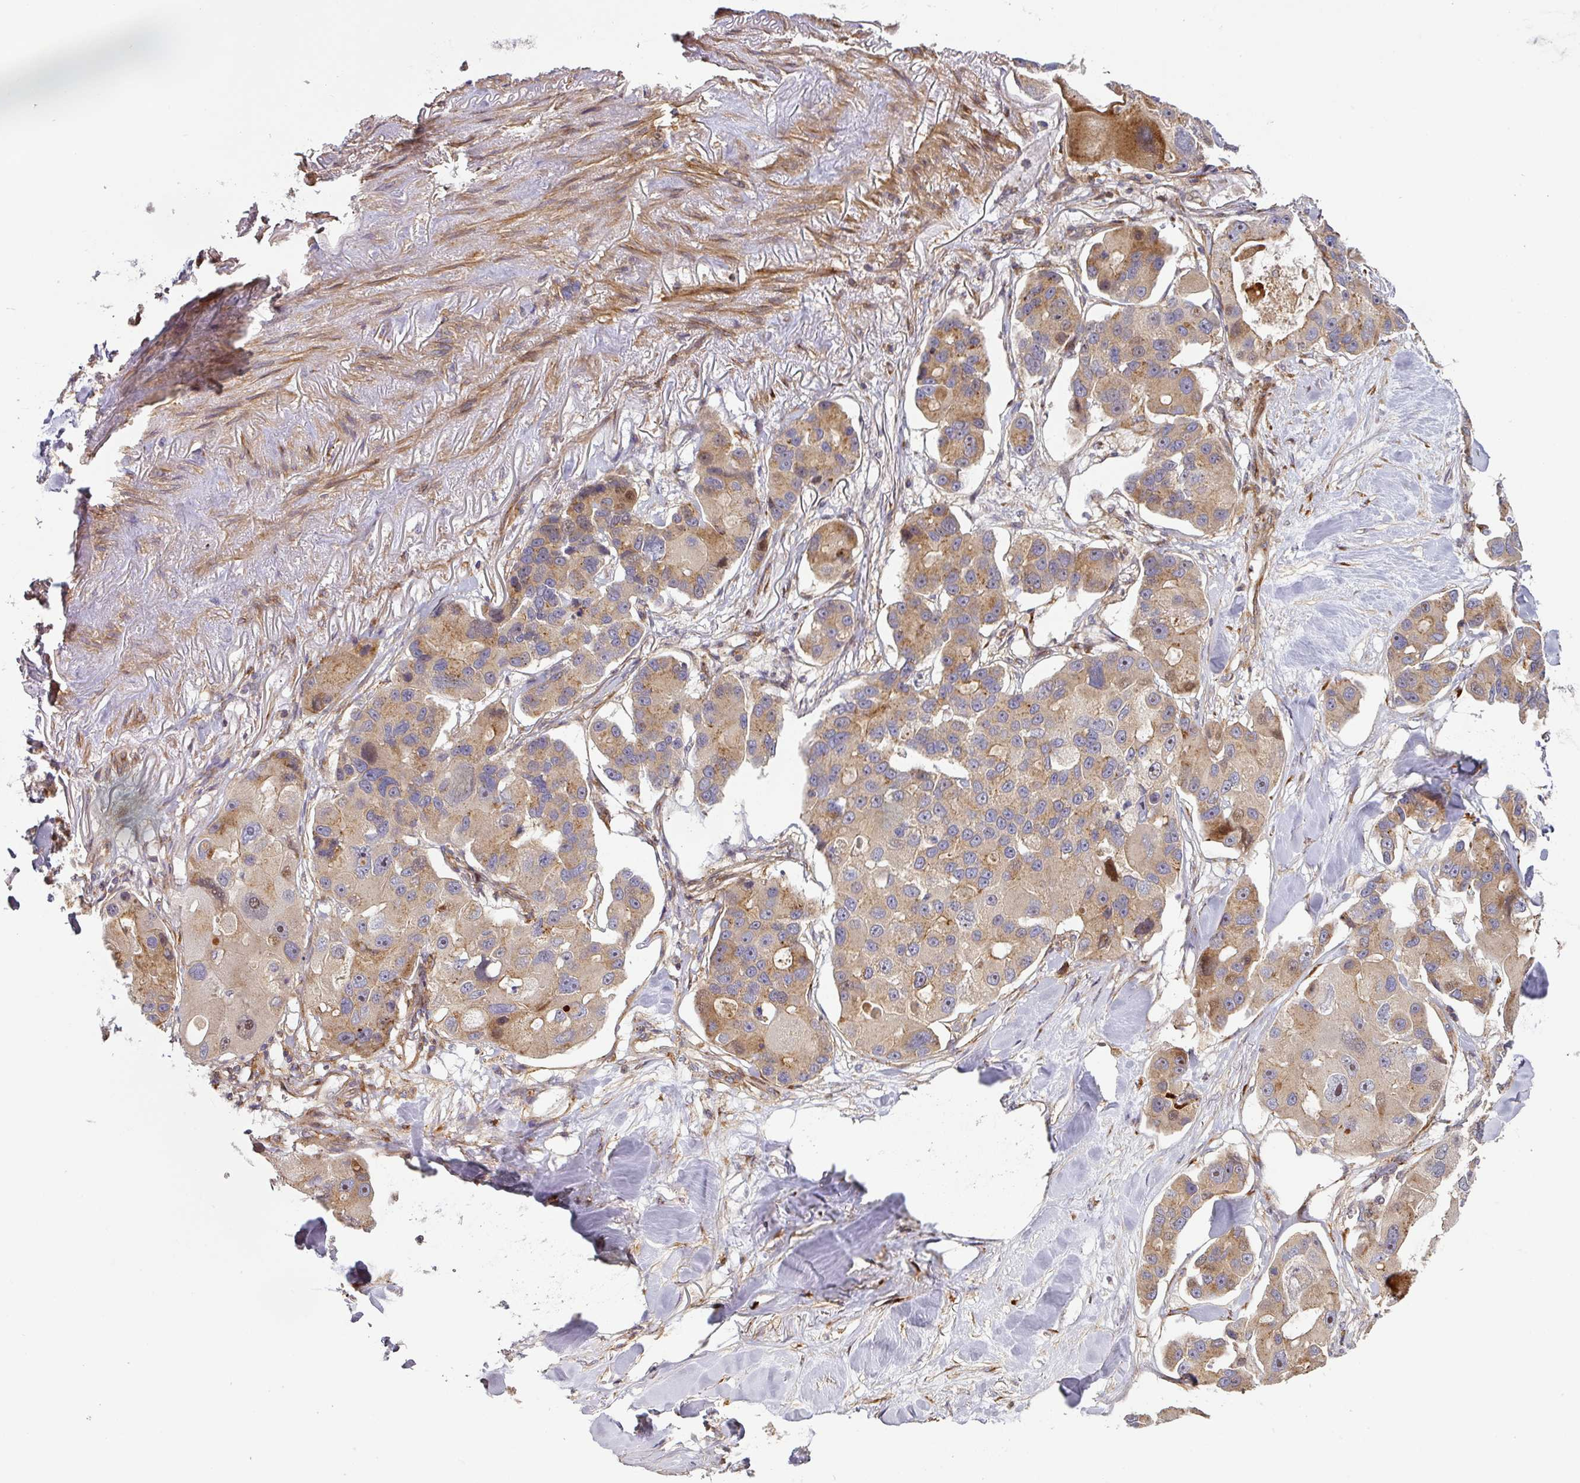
{"staining": {"intensity": "weak", "quantity": ">75%", "location": "cytoplasmic/membranous,nuclear"}, "tissue": "lung cancer", "cell_type": "Tumor cells", "image_type": "cancer", "snomed": [{"axis": "morphology", "description": "Adenocarcinoma, NOS"}, {"axis": "topography", "description": "Lung"}], "caption": "Adenocarcinoma (lung) stained with IHC reveals weak cytoplasmic/membranous and nuclear expression in approximately >75% of tumor cells. (brown staining indicates protein expression, while blue staining denotes nuclei).", "gene": "CASP2", "patient": {"sex": "female", "age": 54}}